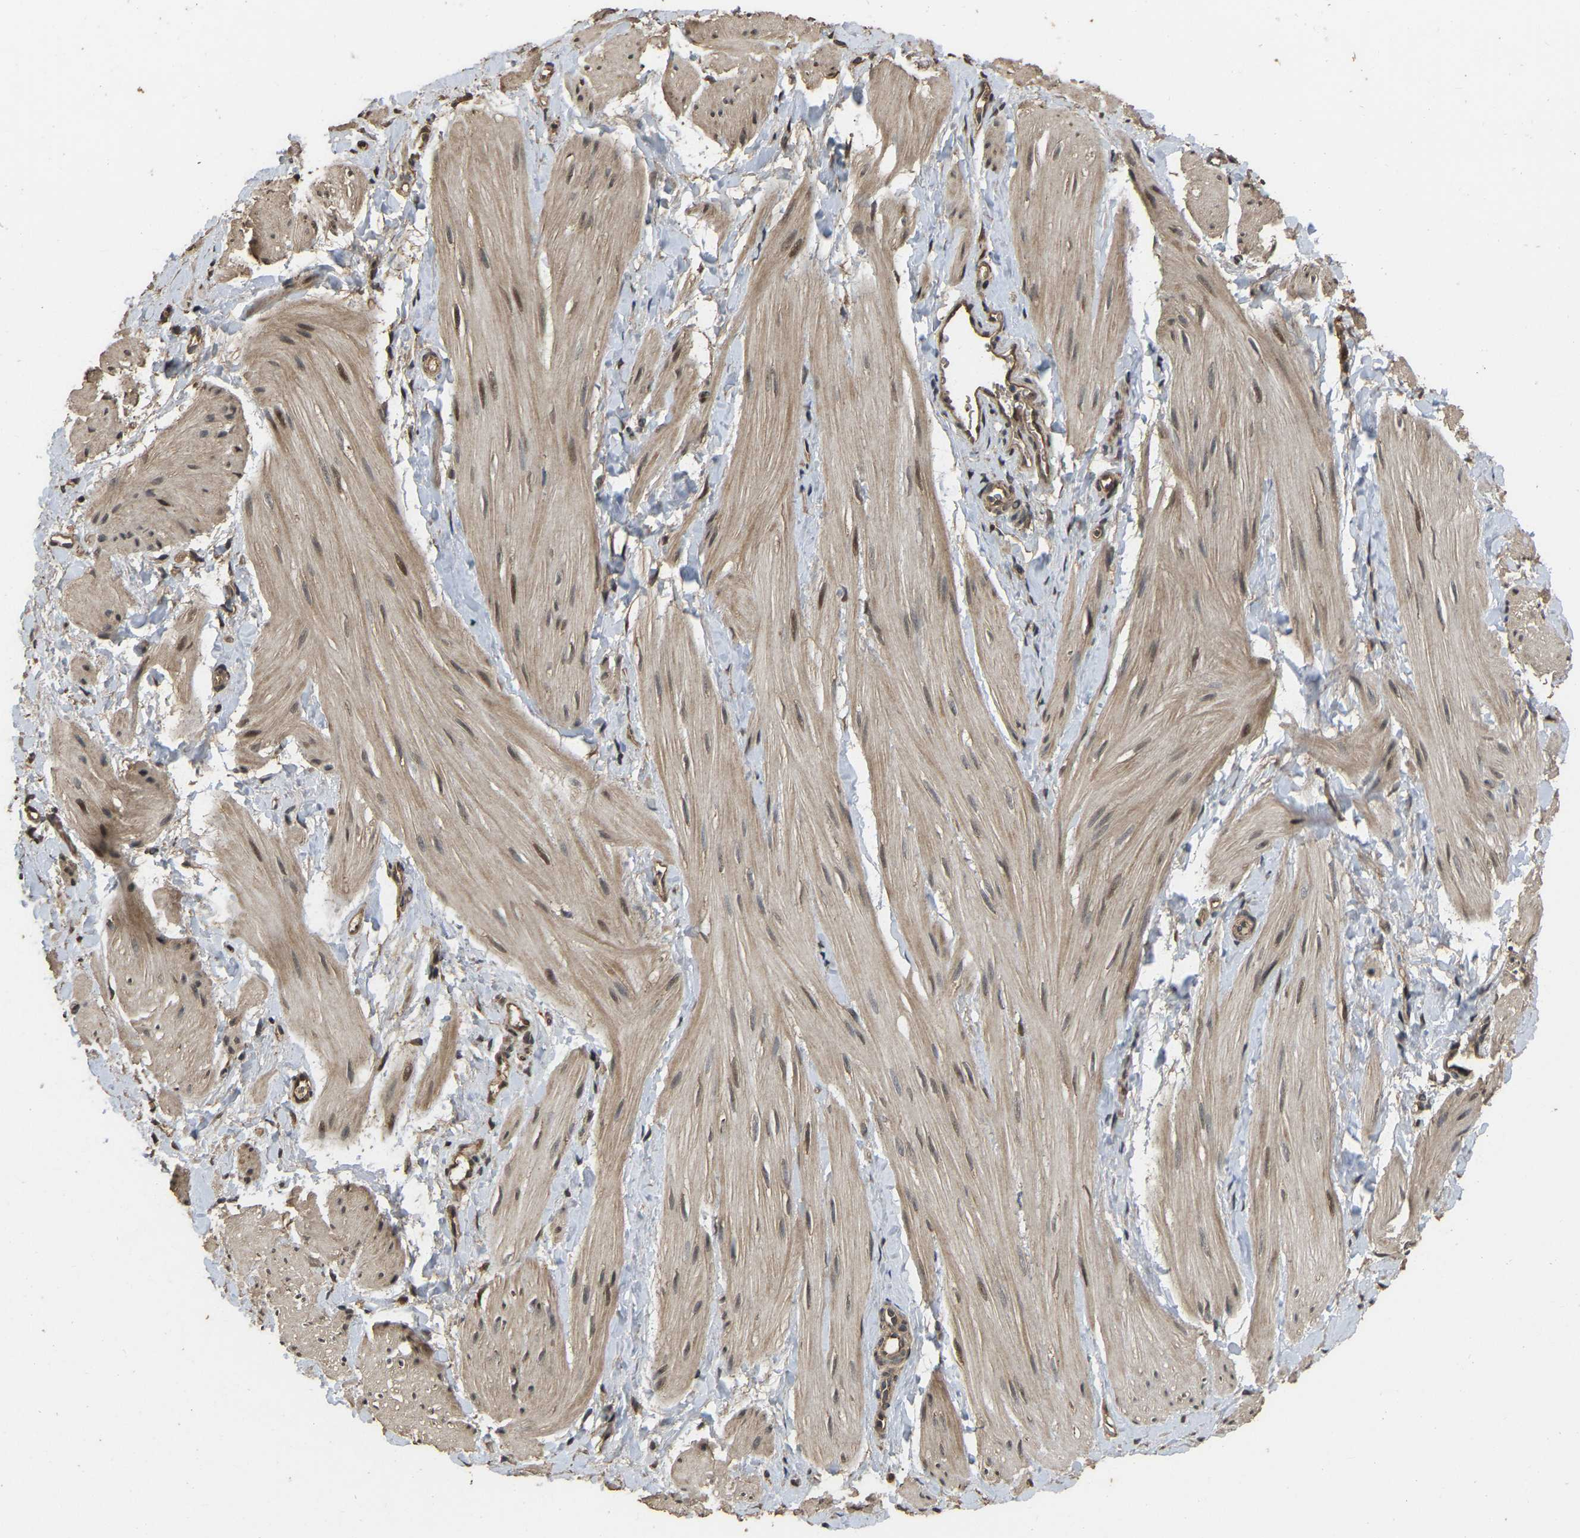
{"staining": {"intensity": "weak", "quantity": "25%-75%", "location": "cytoplasmic/membranous,nuclear"}, "tissue": "smooth muscle", "cell_type": "Smooth muscle cells", "image_type": "normal", "snomed": [{"axis": "morphology", "description": "Normal tissue, NOS"}, {"axis": "topography", "description": "Smooth muscle"}], "caption": "Smooth muscle stained for a protein displays weak cytoplasmic/membranous,nuclear positivity in smooth muscle cells. (DAB (3,3'-diaminobenzidine) IHC, brown staining for protein, blue staining for nuclei).", "gene": "ARHGAP23", "patient": {"sex": "male", "age": 16}}